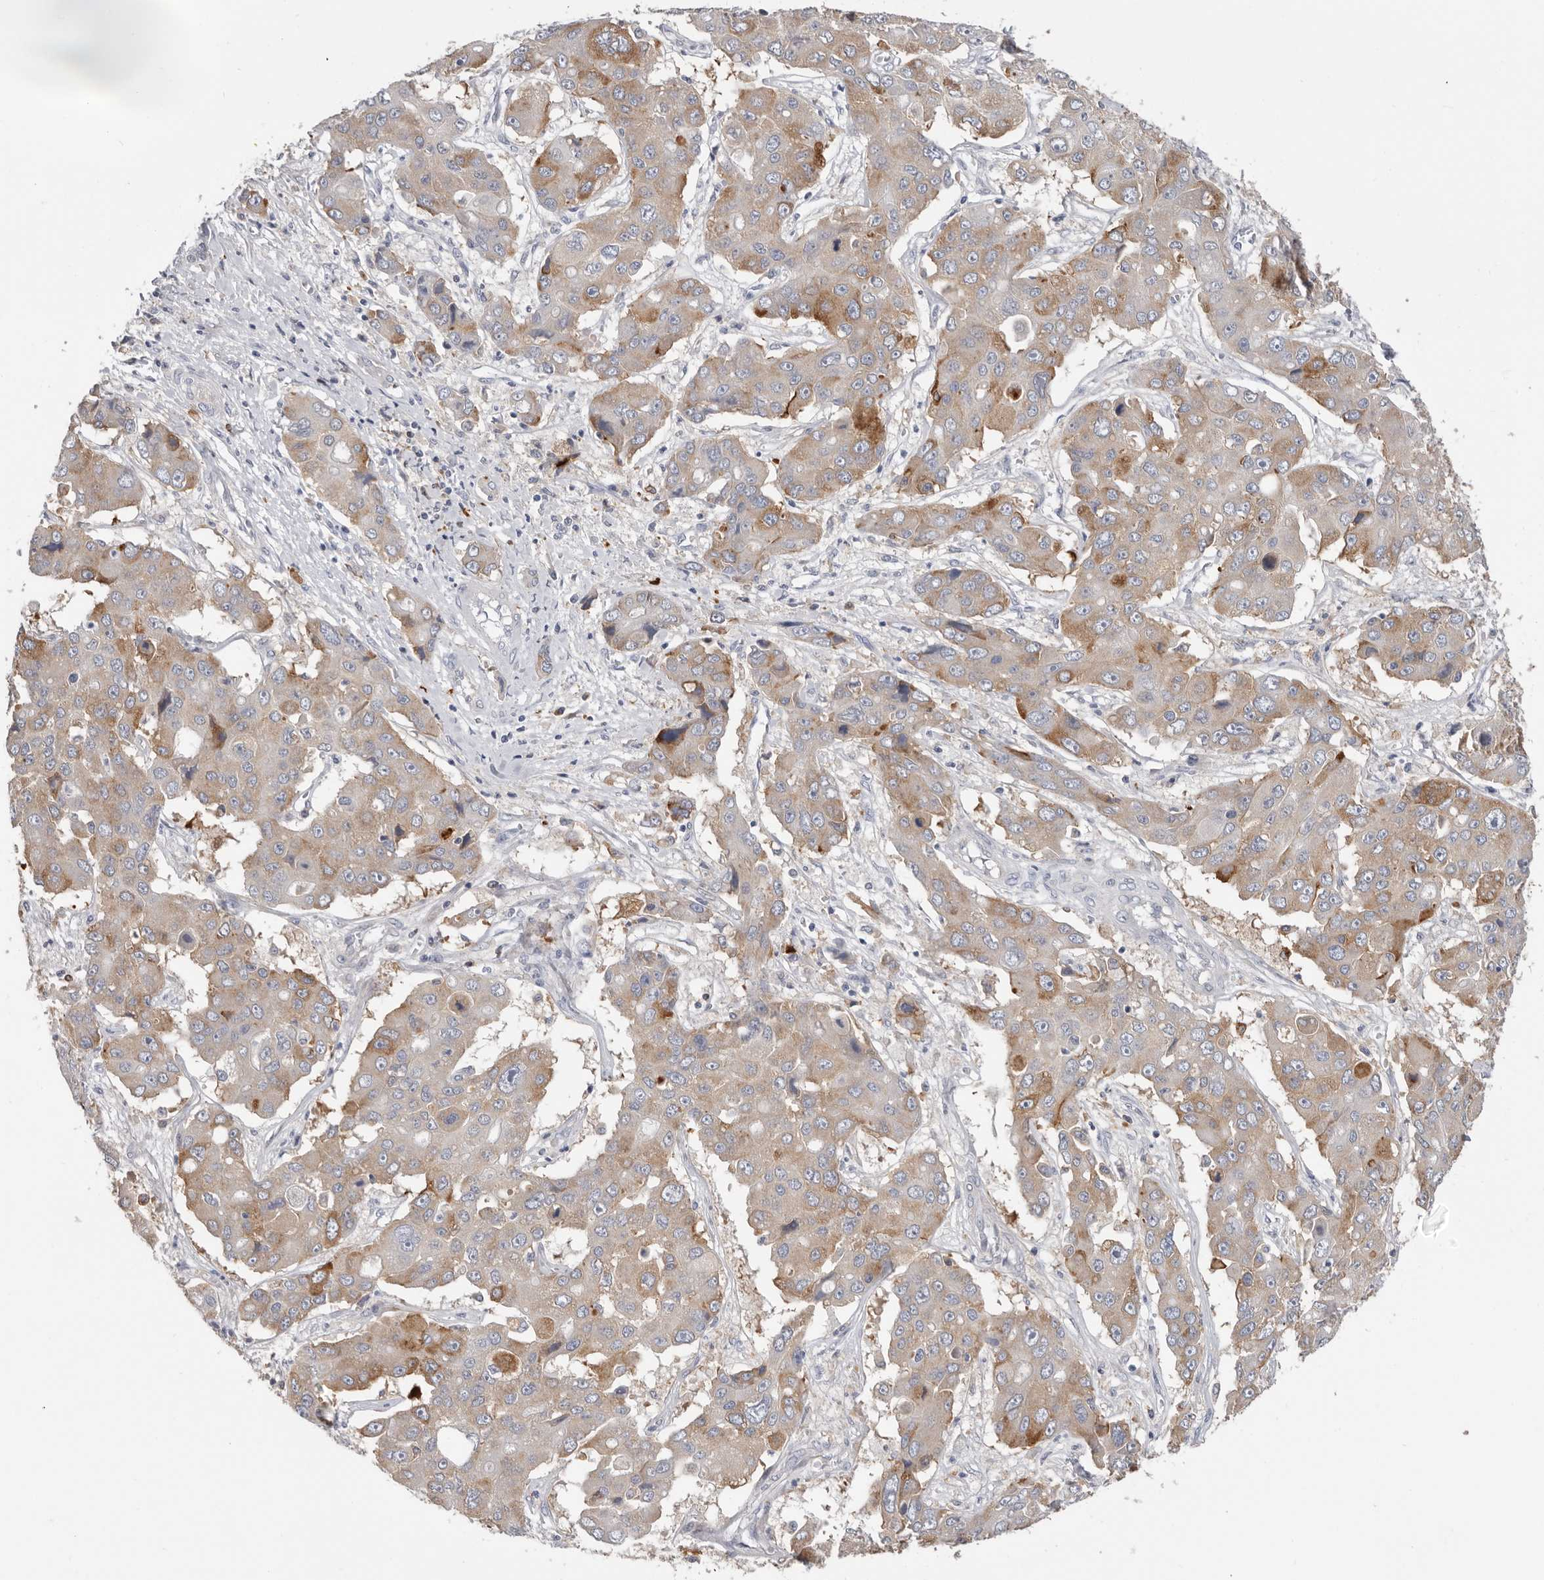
{"staining": {"intensity": "moderate", "quantity": "25%-75%", "location": "cytoplasmic/membranous"}, "tissue": "liver cancer", "cell_type": "Tumor cells", "image_type": "cancer", "snomed": [{"axis": "morphology", "description": "Cholangiocarcinoma"}, {"axis": "topography", "description": "Liver"}], "caption": "Protein expression analysis of liver cancer (cholangiocarcinoma) demonstrates moderate cytoplasmic/membranous expression in approximately 25%-75% of tumor cells. Using DAB (3,3'-diaminobenzidine) (brown) and hematoxylin (blue) stains, captured at high magnification using brightfield microscopy.", "gene": "TFRC", "patient": {"sex": "male", "age": 67}}